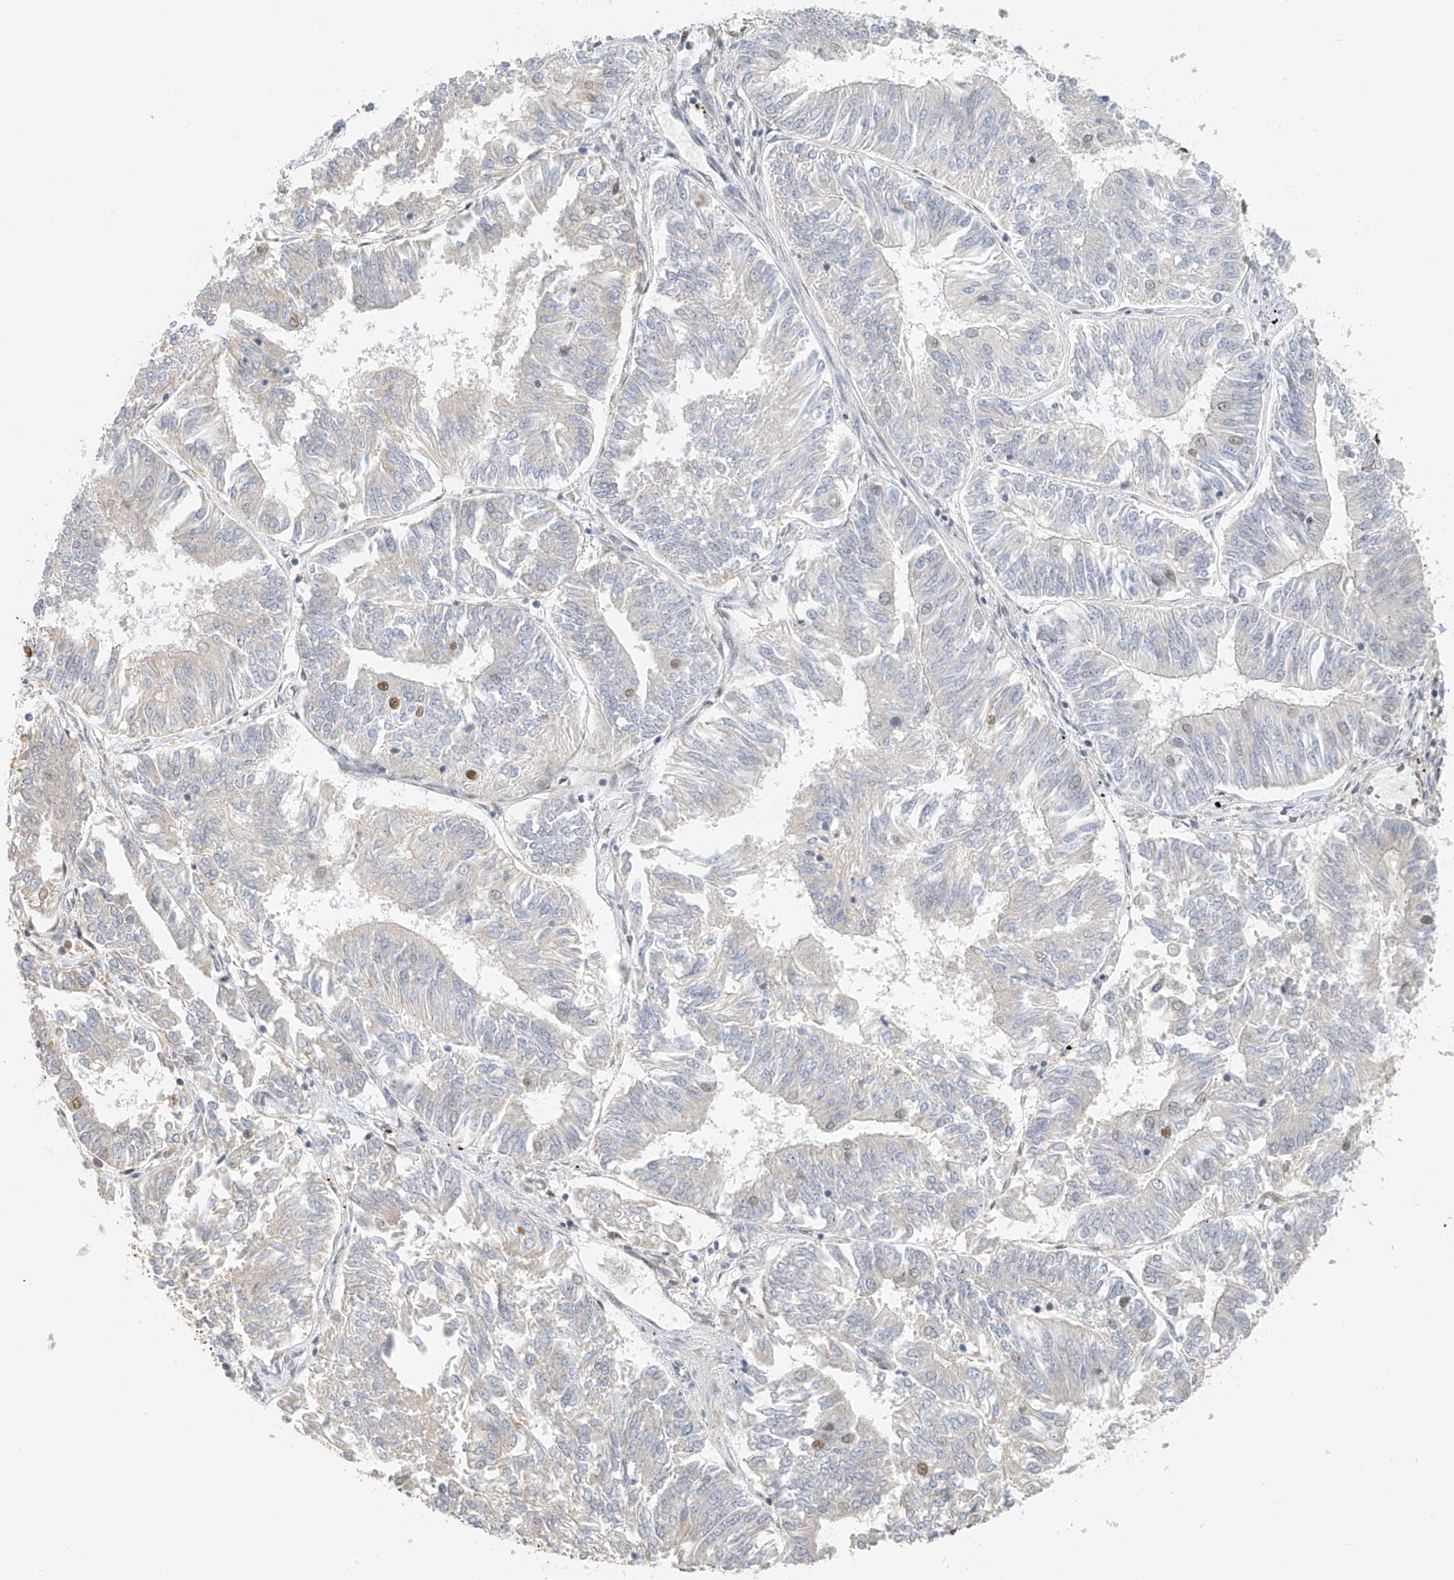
{"staining": {"intensity": "negative", "quantity": "none", "location": "none"}, "tissue": "endometrial cancer", "cell_type": "Tumor cells", "image_type": "cancer", "snomed": [{"axis": "morphology", "description": "Adenocarcinoma, NOS"}, {"axis": "topography", "description": "Endometrium"}], "caption": "Immunohistochemistry of endometrial cancer demonstrates no positivity in tumor cells.", "gene": "ZNF514", "patient": {"sex": "female", "age": 58}}